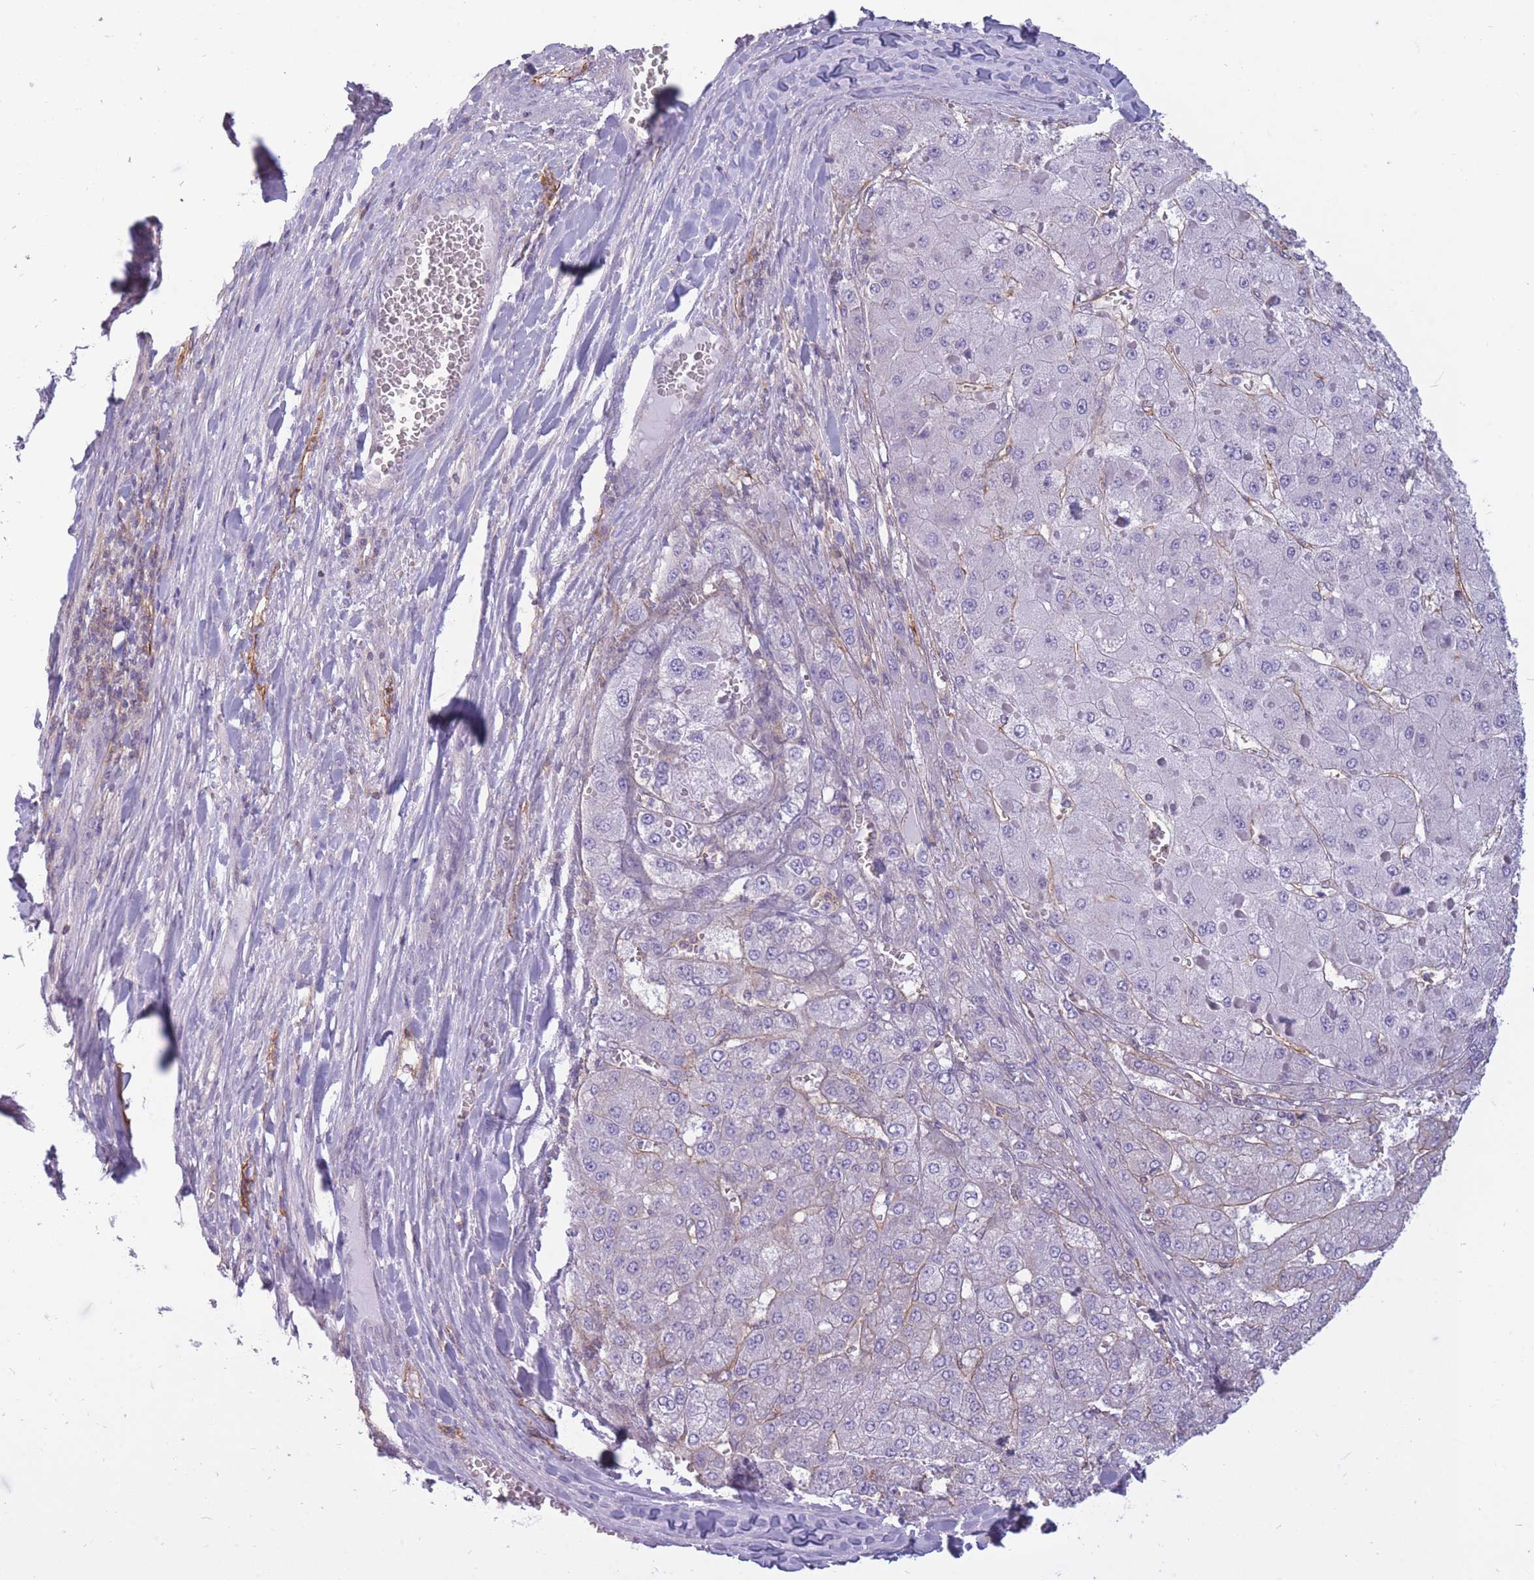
{"staining": {"intensity": "negative", "quantity": "none", "location": "none"}, "tissue": "liver cancer", "cell_type": "Tumor cells", "image_type": "cancer", "snomed": [{"axis": "morphology", "description": "Carcinoma, Hepatocellular, NOS"}, {"axis": "topography", "description": "Liver"}], "caption": "A micrograph of human liver cancer is negative for staining in tumor cells. The staining was performed using DAB (3,3'-diaminobenzidine) to visualize the protein expression in brown, while the nuclei were stained in blue with hematoxylin (Magnification: 20x).", "gene": "ADD1", "patient": {"sex": "female", "age": 73}}